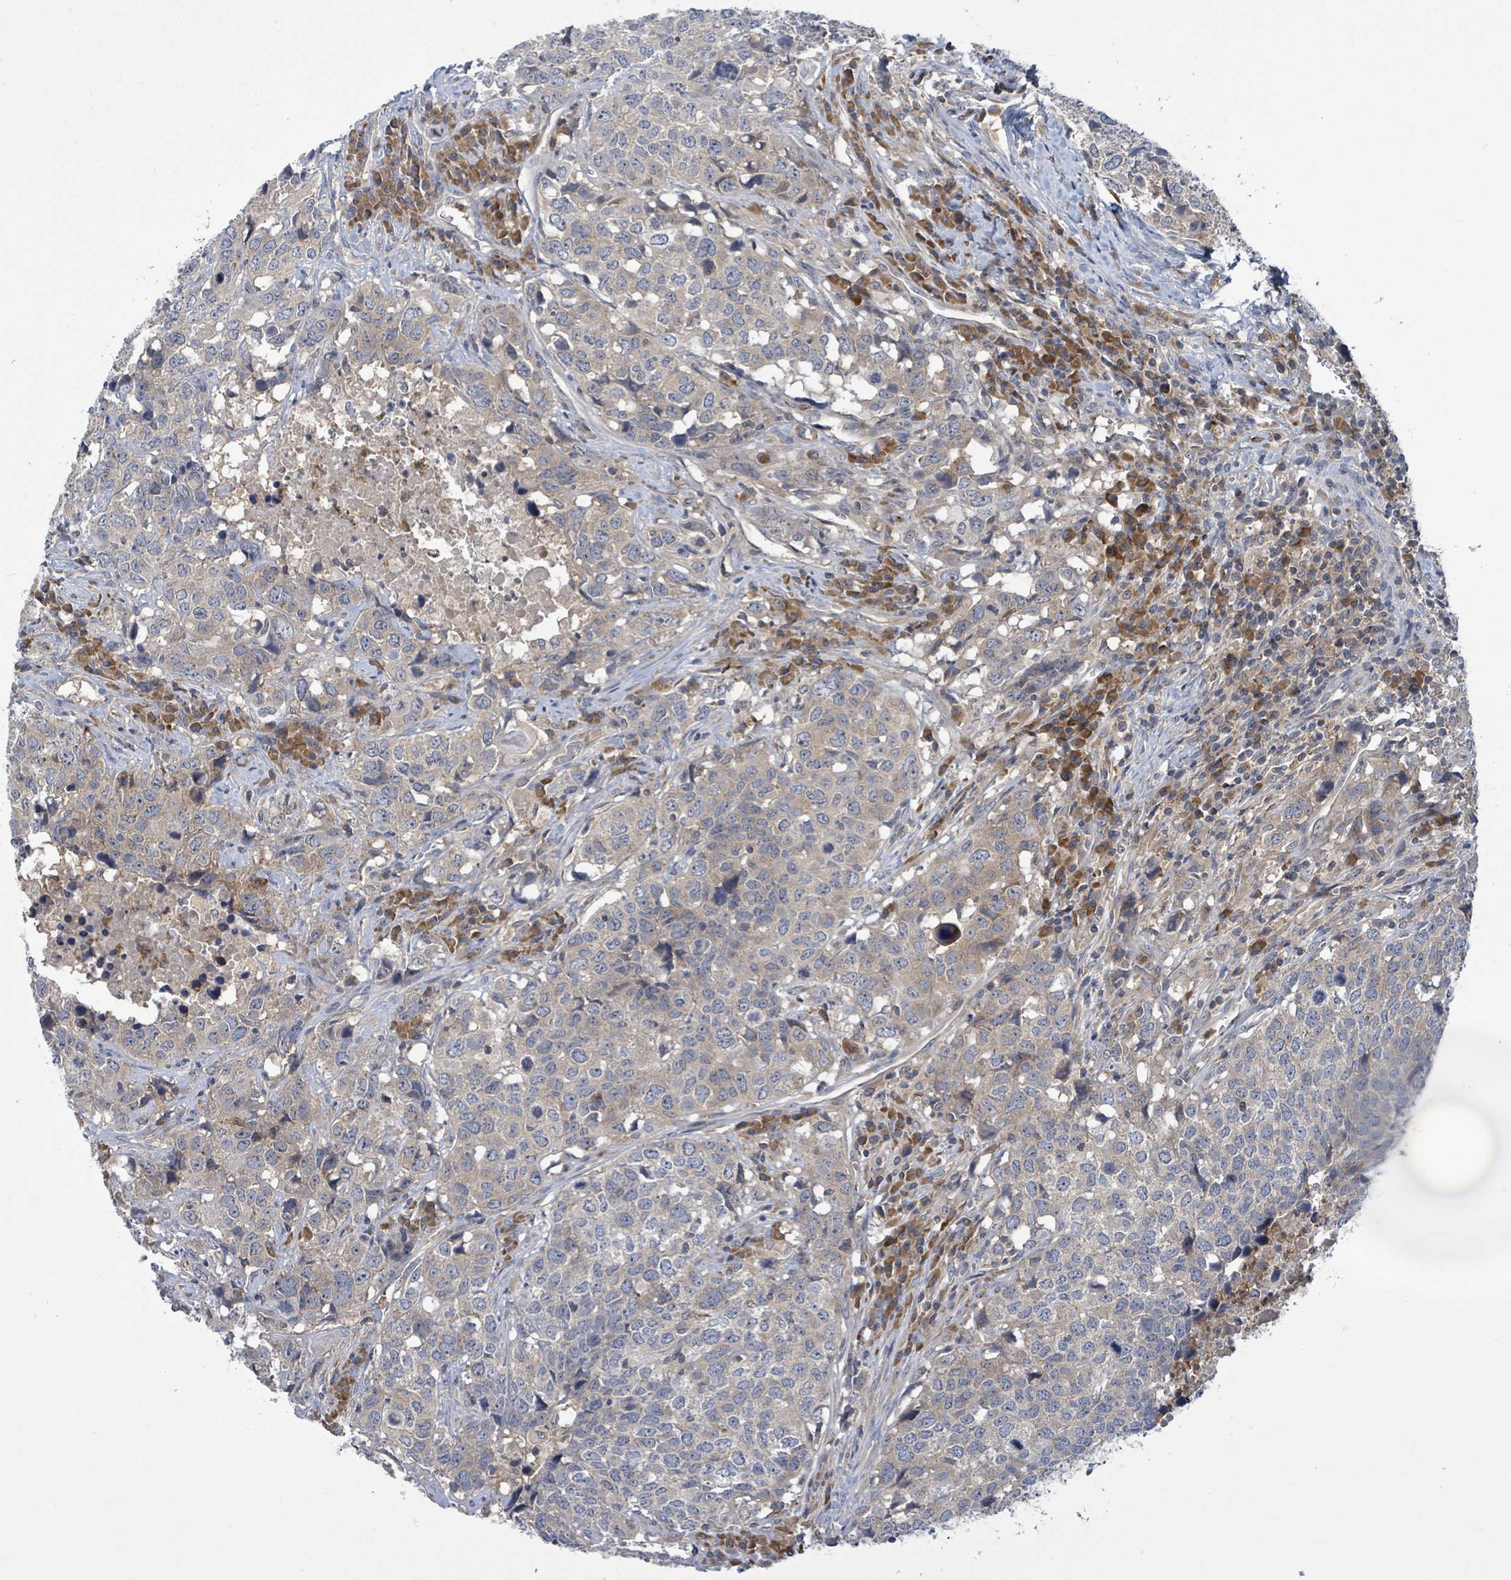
{"staining": {"intensity": "weak", "quantity": "25%-75%", "location": "cytoplasmic/membranous"}, "tissue": "head and neck cancer", "cell_type": "Tumor cells", "image_type": "cancer", "snomed": [{"axis": "morphology", "description": "Normal tissue, NOS"}, {"axis": "morphology", "description": "Squamous cell carcinoma, NOS"}, {"axis": "topography", "description": "Skeletal muscle"}, {"axis": "topography", "description": "Vascular tissue"}, {"axis": "topography", "description": "Peripheral nerve tissue"}, {"axis": "topography", "description": "Head-Neck"}], "caption": "Protein staining of head and neck squamous cell carcinoma tissue shows weak cytoplasmic/membranous positivity in approximately 25%-75% of tumor cells.", "gene": "SERPINE3", "patient": {"sex": "male", "age": 66}}